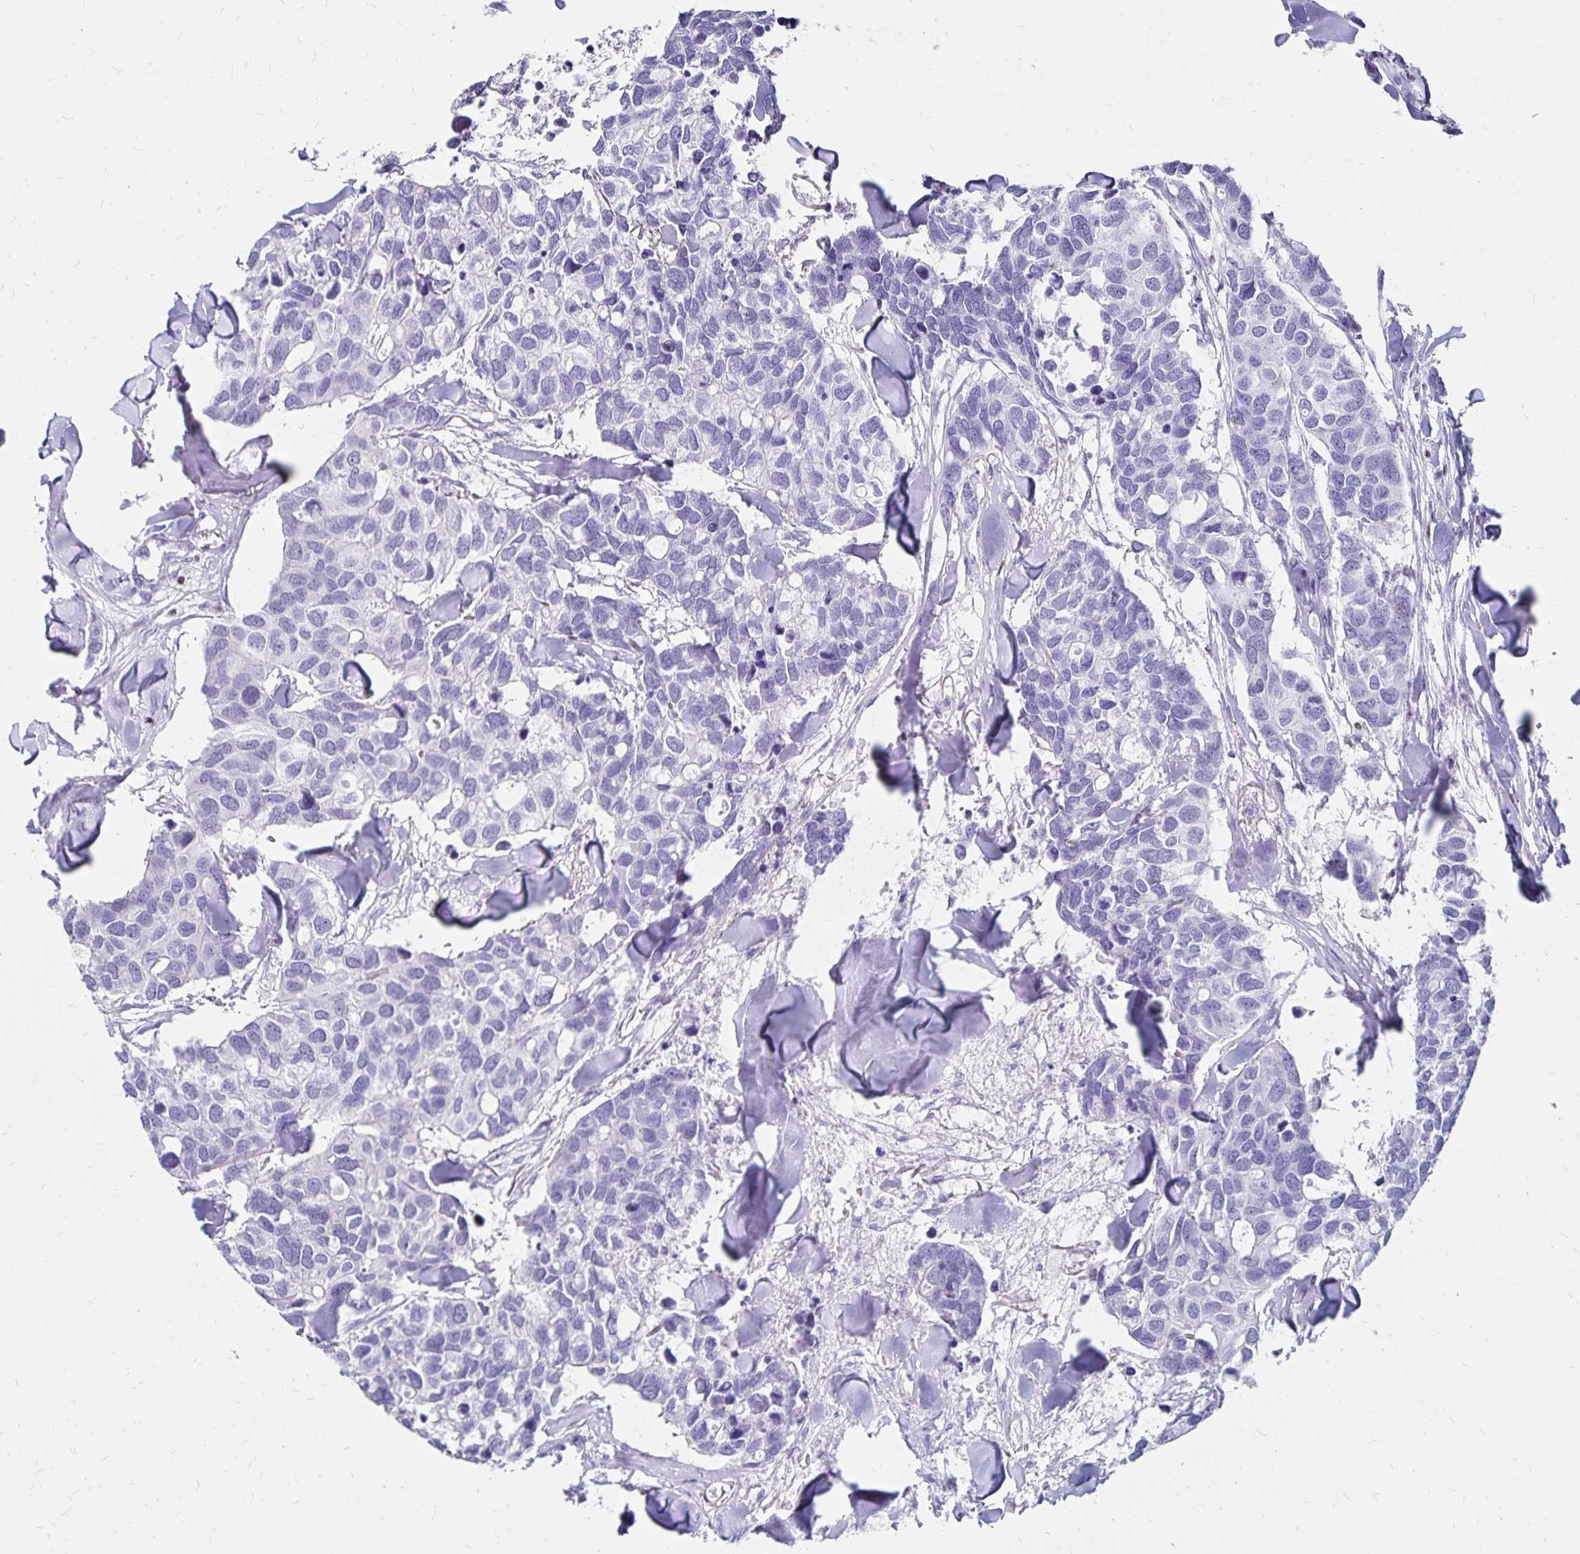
{"staining": {"intensity": "negative", "quantity": "none", "location": "none"}, "tissue": "breast cancer", "cell_type": "Tumor cells", "image_type": "cancer", "snomed": [{"axis": "morphology", "description": "Duct carcinoma"}, {"axis": "topography", "description": "Breast"}], "caption": "An image of breast cancer stained for a protein shows no brown staining in tumor cells.", "gene": "IKZF1", "patient": {"sex": "female", "age": 83}}